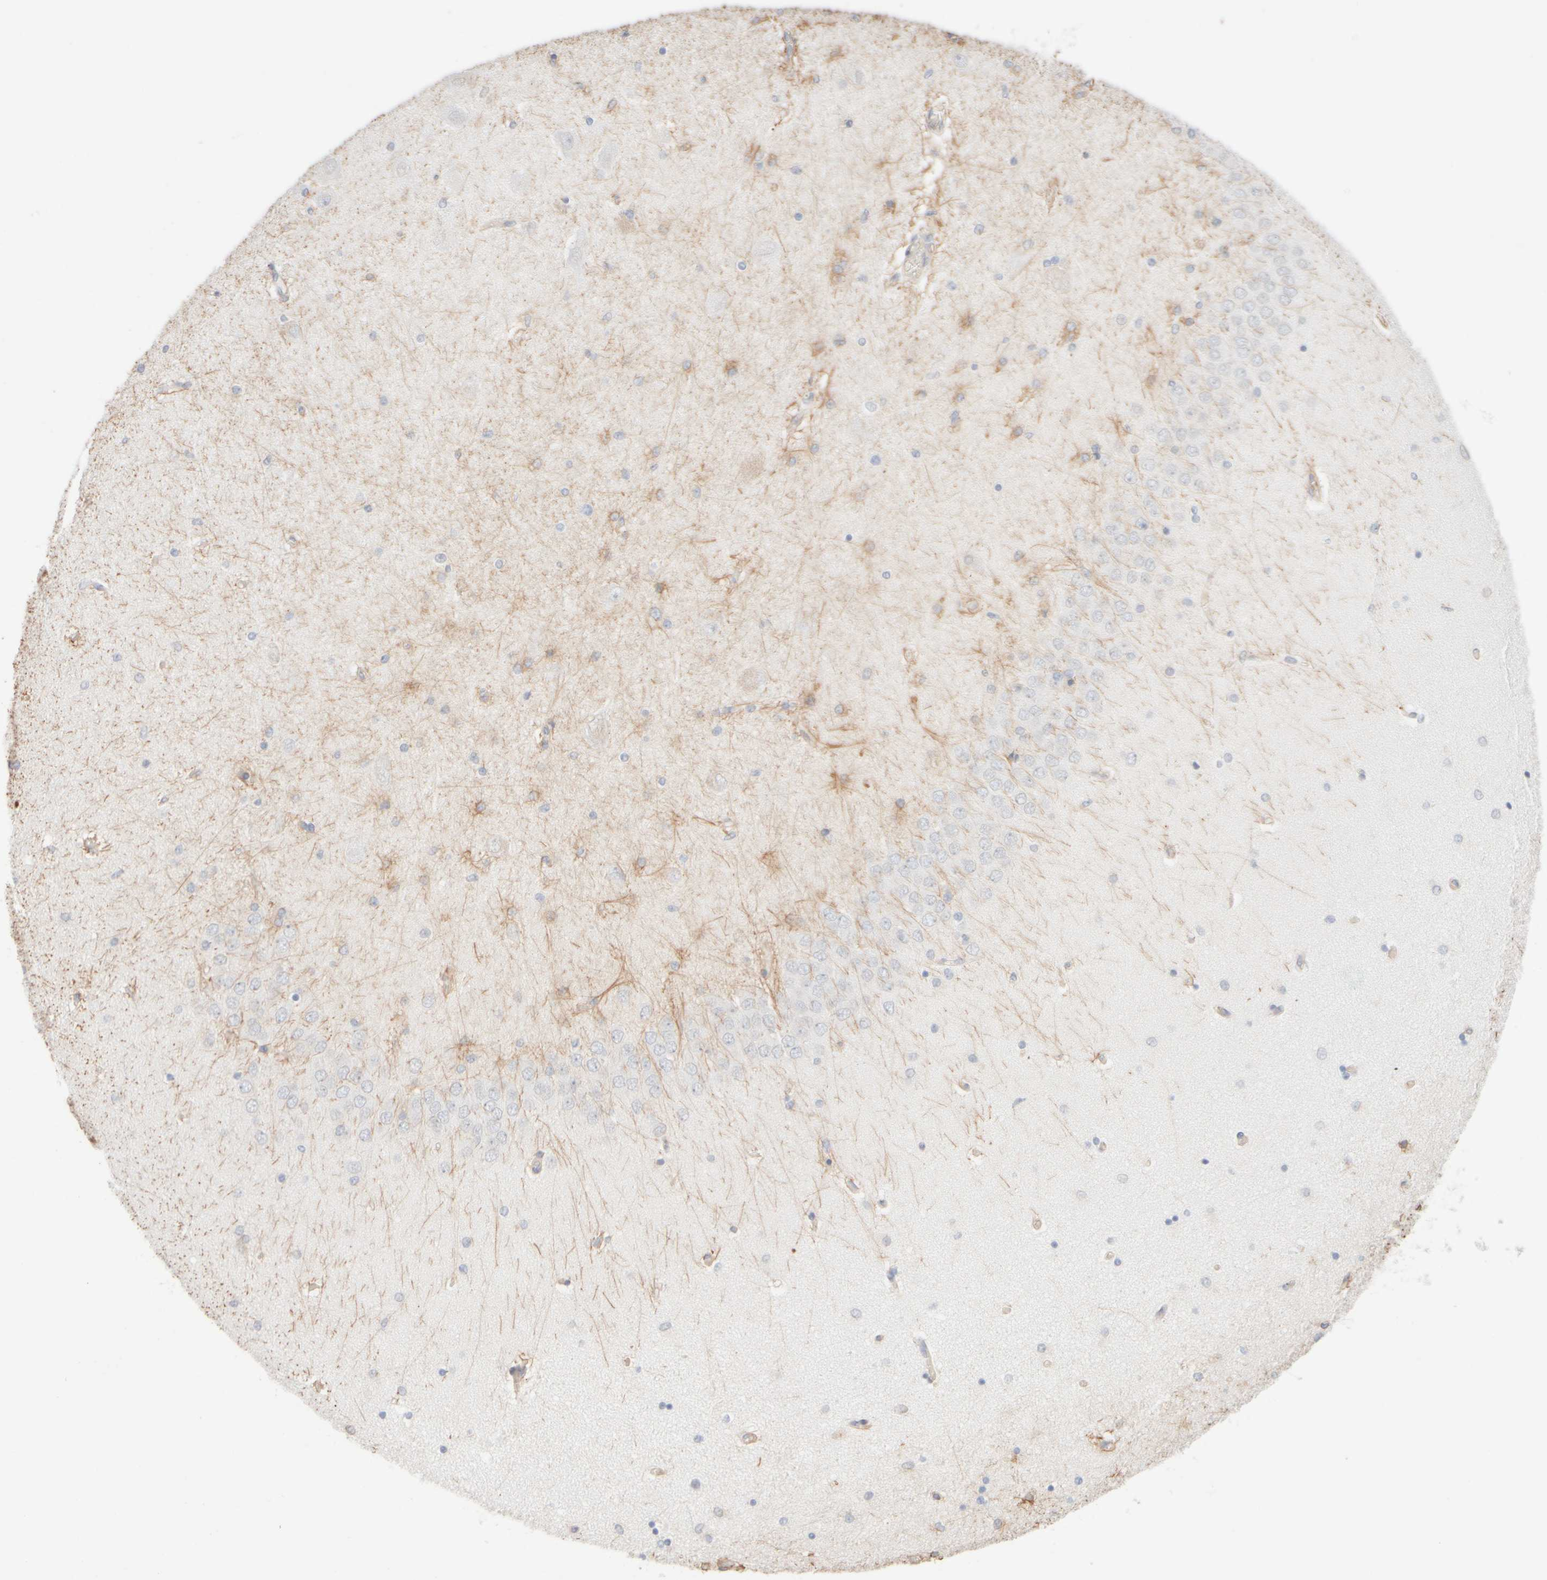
{"staining": {"intensity": "moderate", "quantity": "<25%", "location": "cytoplasmic/membranous,nuclear"}, "tissue": "hippocampus", "cell_type": "Glial cells", "image_type": "normal", "snomed": [{"axis": "morphology", "description": "Normal tissue, NOS"}, {"axis": "topography", "description": "Hippocampus"}], "caption": "Protein expression analysis of unremarkable hippocampus shows moderate cytoplasmic/membranous,nuclear expression in approximately <25% of glial cells. (DAB (3,3'-diaminobenzidine) IHC with brightfield microscopy, high magnification).", "gene": "KRT15", "patient": {"sex": "female", "age": 54}}